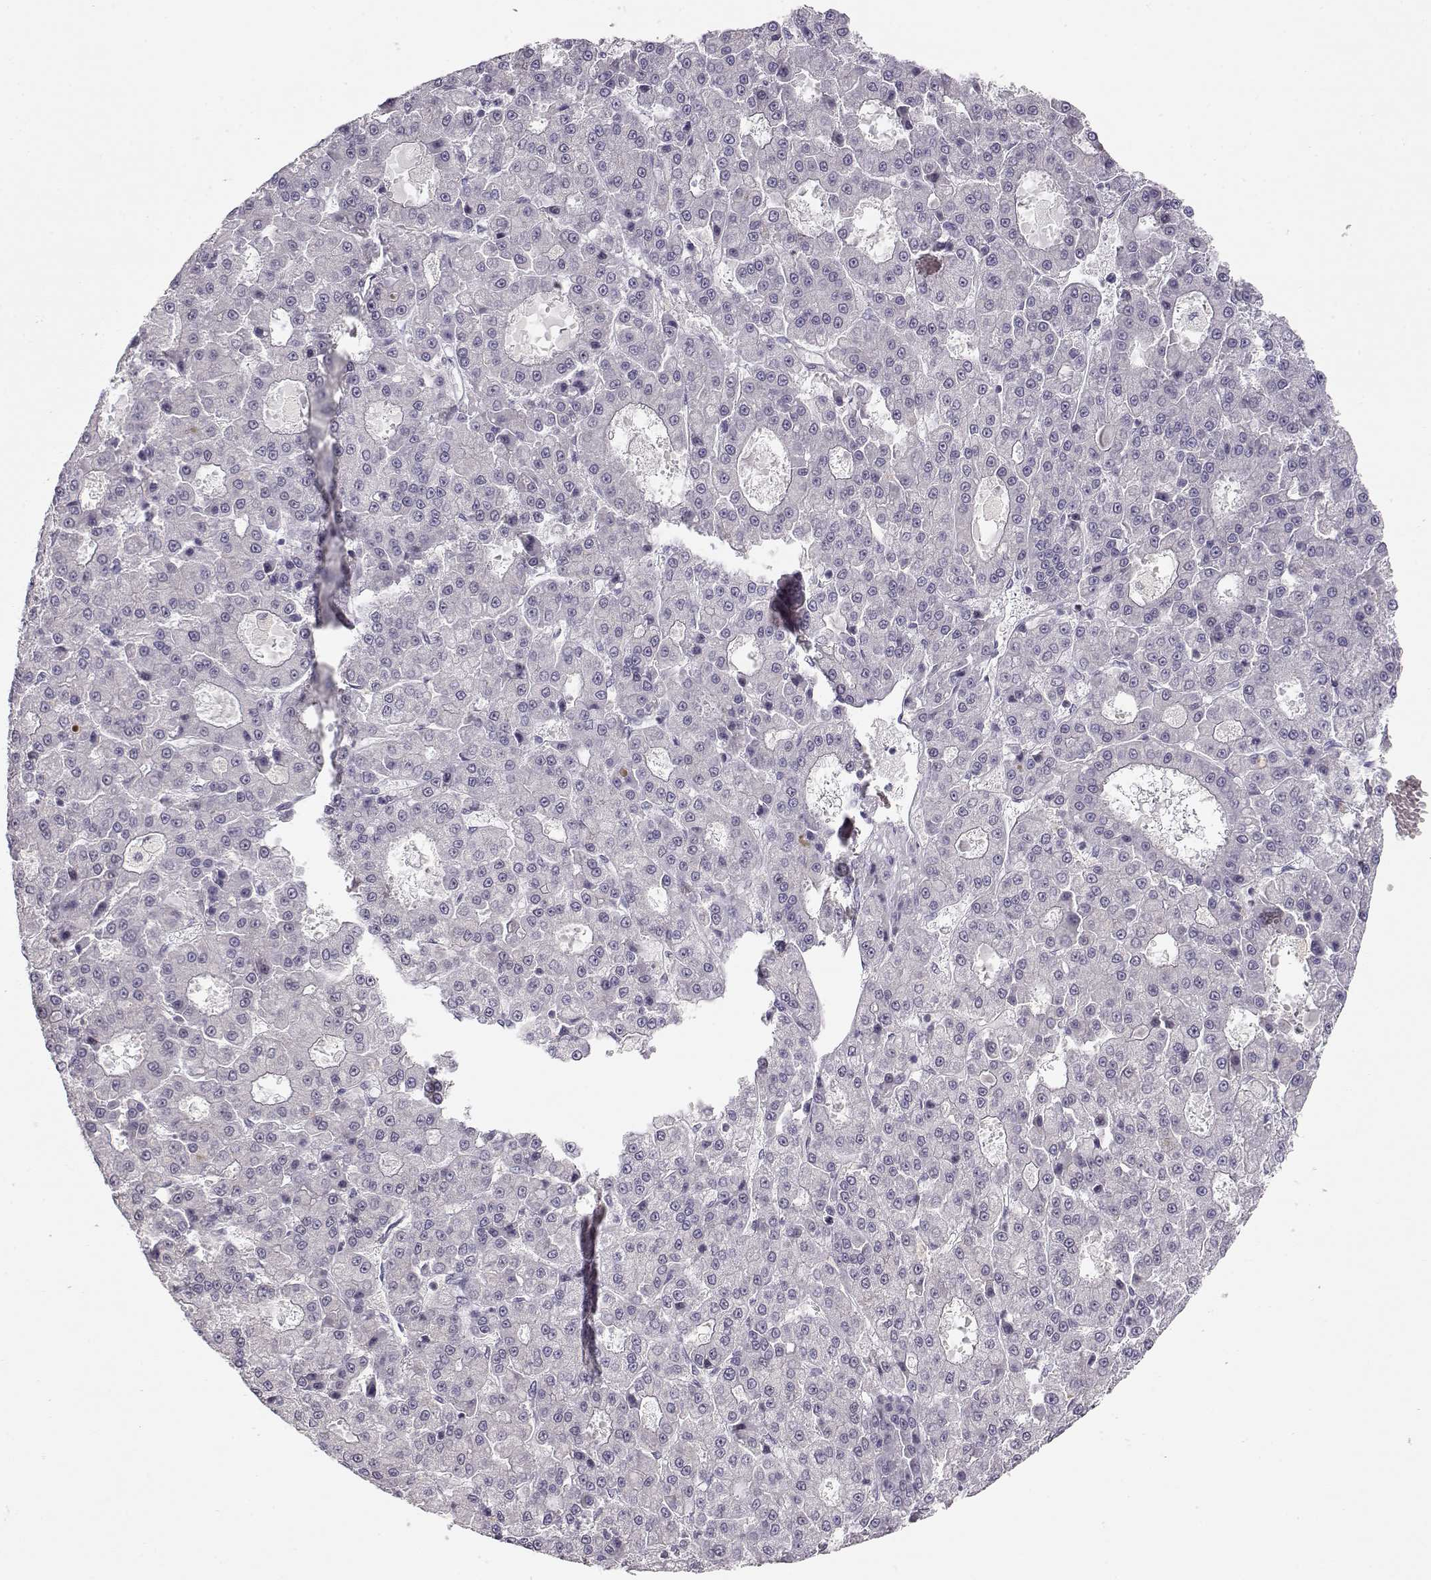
{"staining": {"intensity": "negative", "quantity": "none", "location": "none"}, "tissue": "liver cancer", "cell_type": "Tumor cells", "image_type": "cancer", "snomed": [{"axis": "morphology", "description": "Carcinoma, Hepatocellular, NOS"}, {"axis": "topography", "description": "Liver"}], "caption": "The IHC image has no significant staining in tumor cells of liver cancer (hepatocellular carcinoma) tissue. (Stains: DAB immunohistochemistry with hematoxylin counter stain, Microscopy: brightfield microscopy at high magnification).", "gene": "TEPP", "patient": {"sex": "male", "age": 70}}